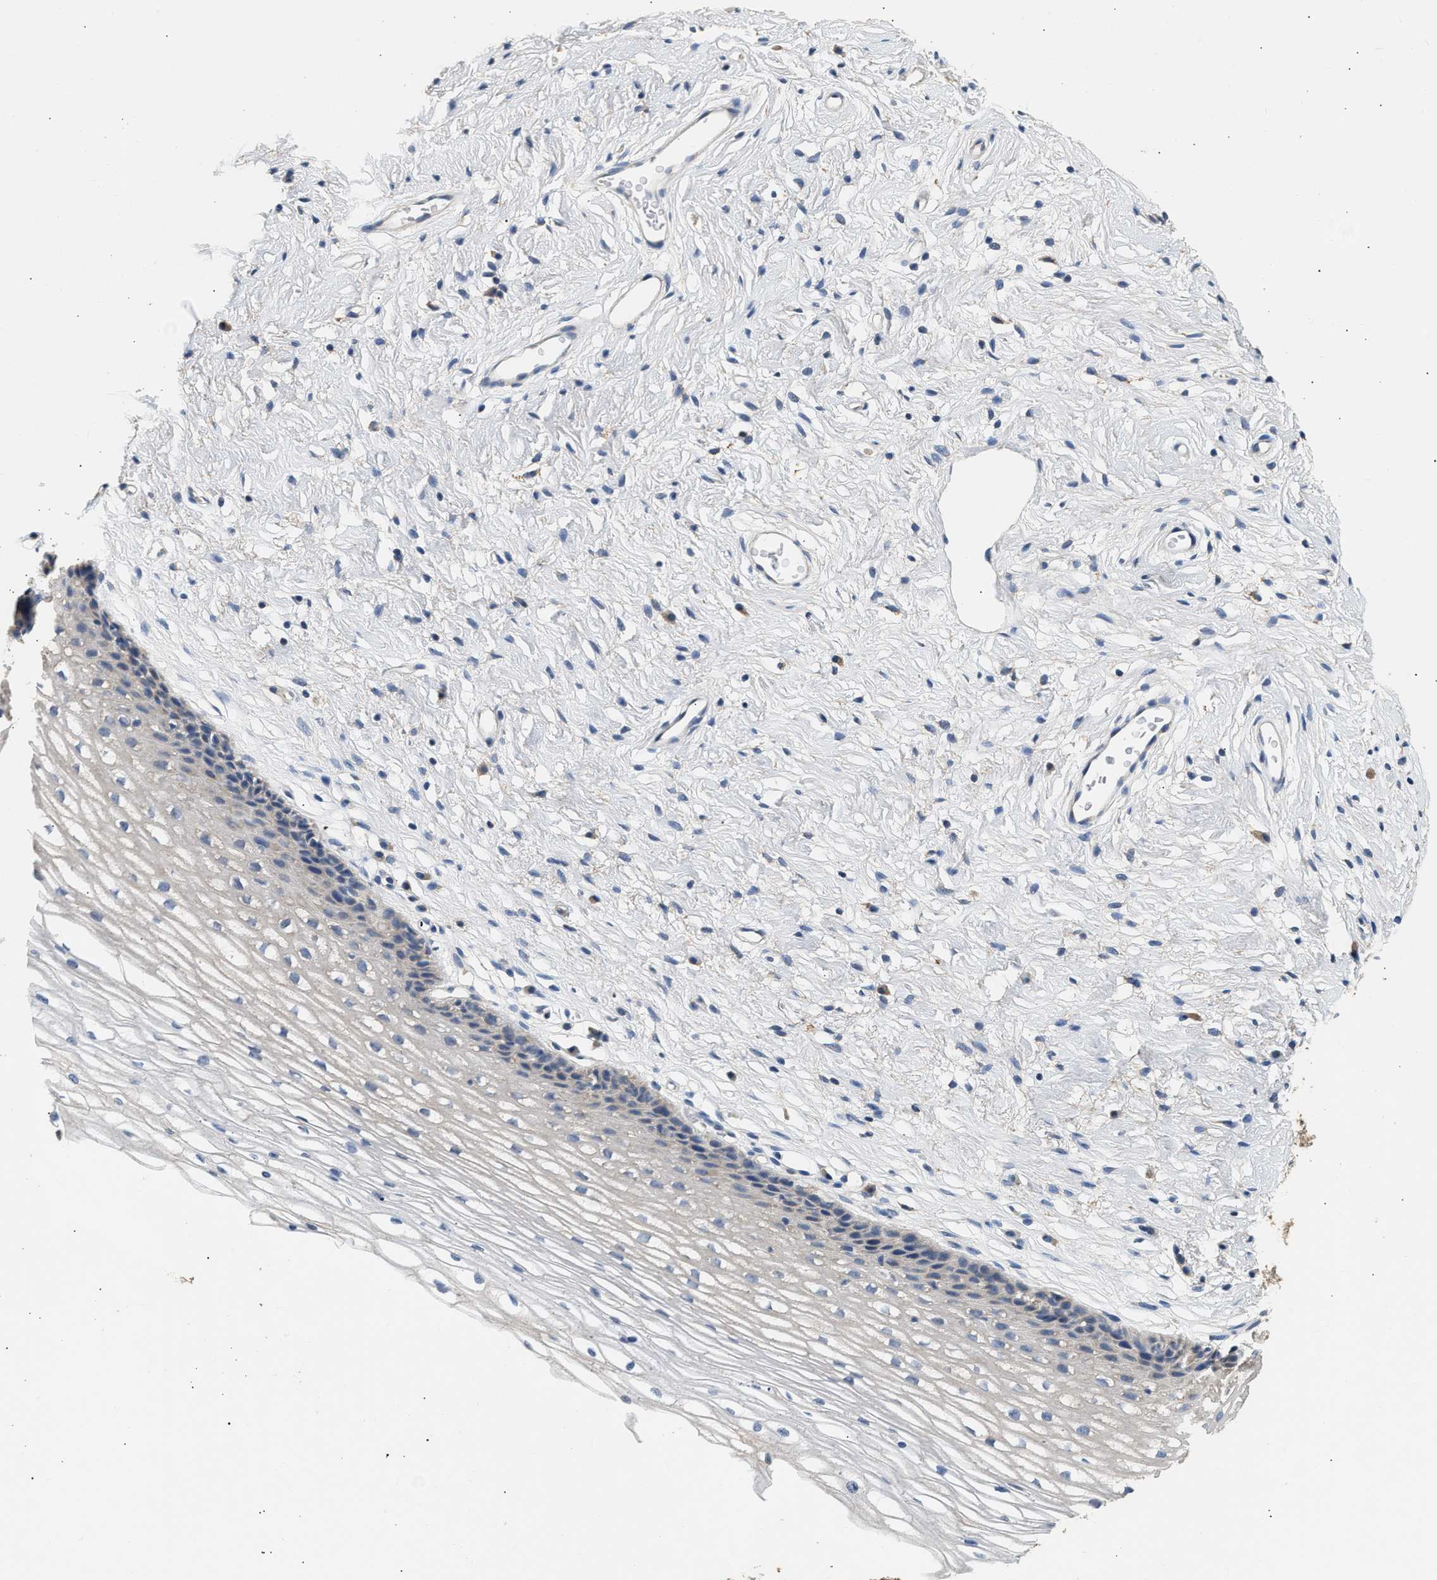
{"staining": {"intensity": "negative", "quantity": "none", "location": "none"}, "tissue": "cervix", "cell_type": "Glandular cells", "image_type": "normal", "snomed": [{"axis": "morphology", "description": "Normal tissue, NOS"}, {"axis": "topography", "description": "Cervix"}], "caption": "A high-resolution micrograph shows IHC staining of unremarkable cervix, which shows no significant staining in glandular cells. The staining was performed using DAB to visualize the protein expression in brown, while the nuclei were stained in blue with hematoxylin (Magnification: 20x).", "gene": "WDR31", "patient": {"sex": "female", "age": 77}}